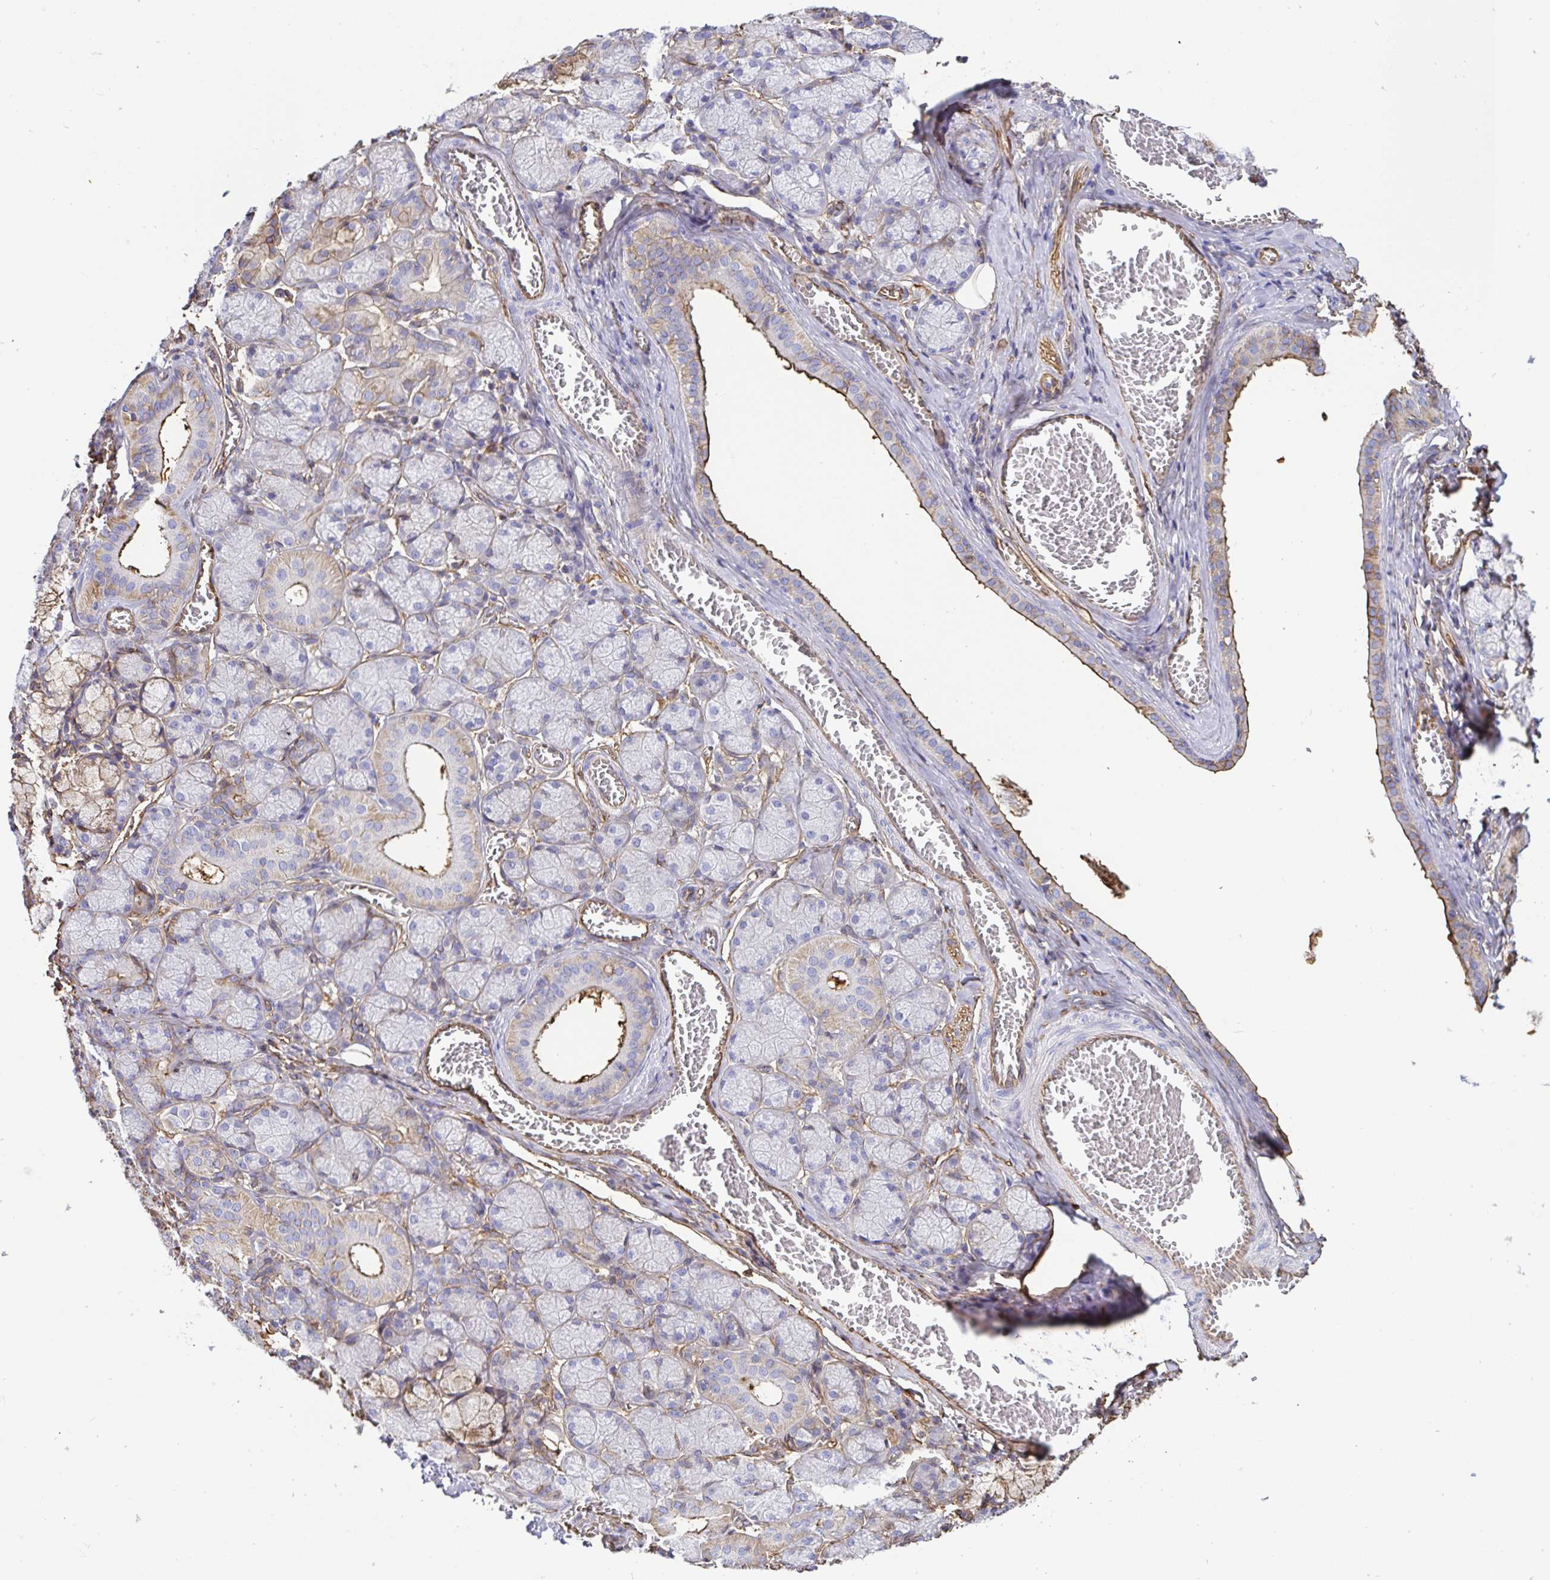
{"staining": {"intensity": "moderate", "quantity": "<25%", "location": "cytoplasmic/membranous"}, "tissue": "salivary gland", "cell_type": "Glandular cells", "image_type": "normal", "snomed": [{"axis": "morphology", "description": "Normal tissue, NOS"}, {"axis": "topography", "description": "Salivary gland"}], "caption": "Salivary gland was stained to show a protein in brown. There is low levels of moderate cytoplasmic/membranous positivity in about <25% of glandular cells.", "gene": "ANXA2", "patient": {"sex": "female", "age": 24}}